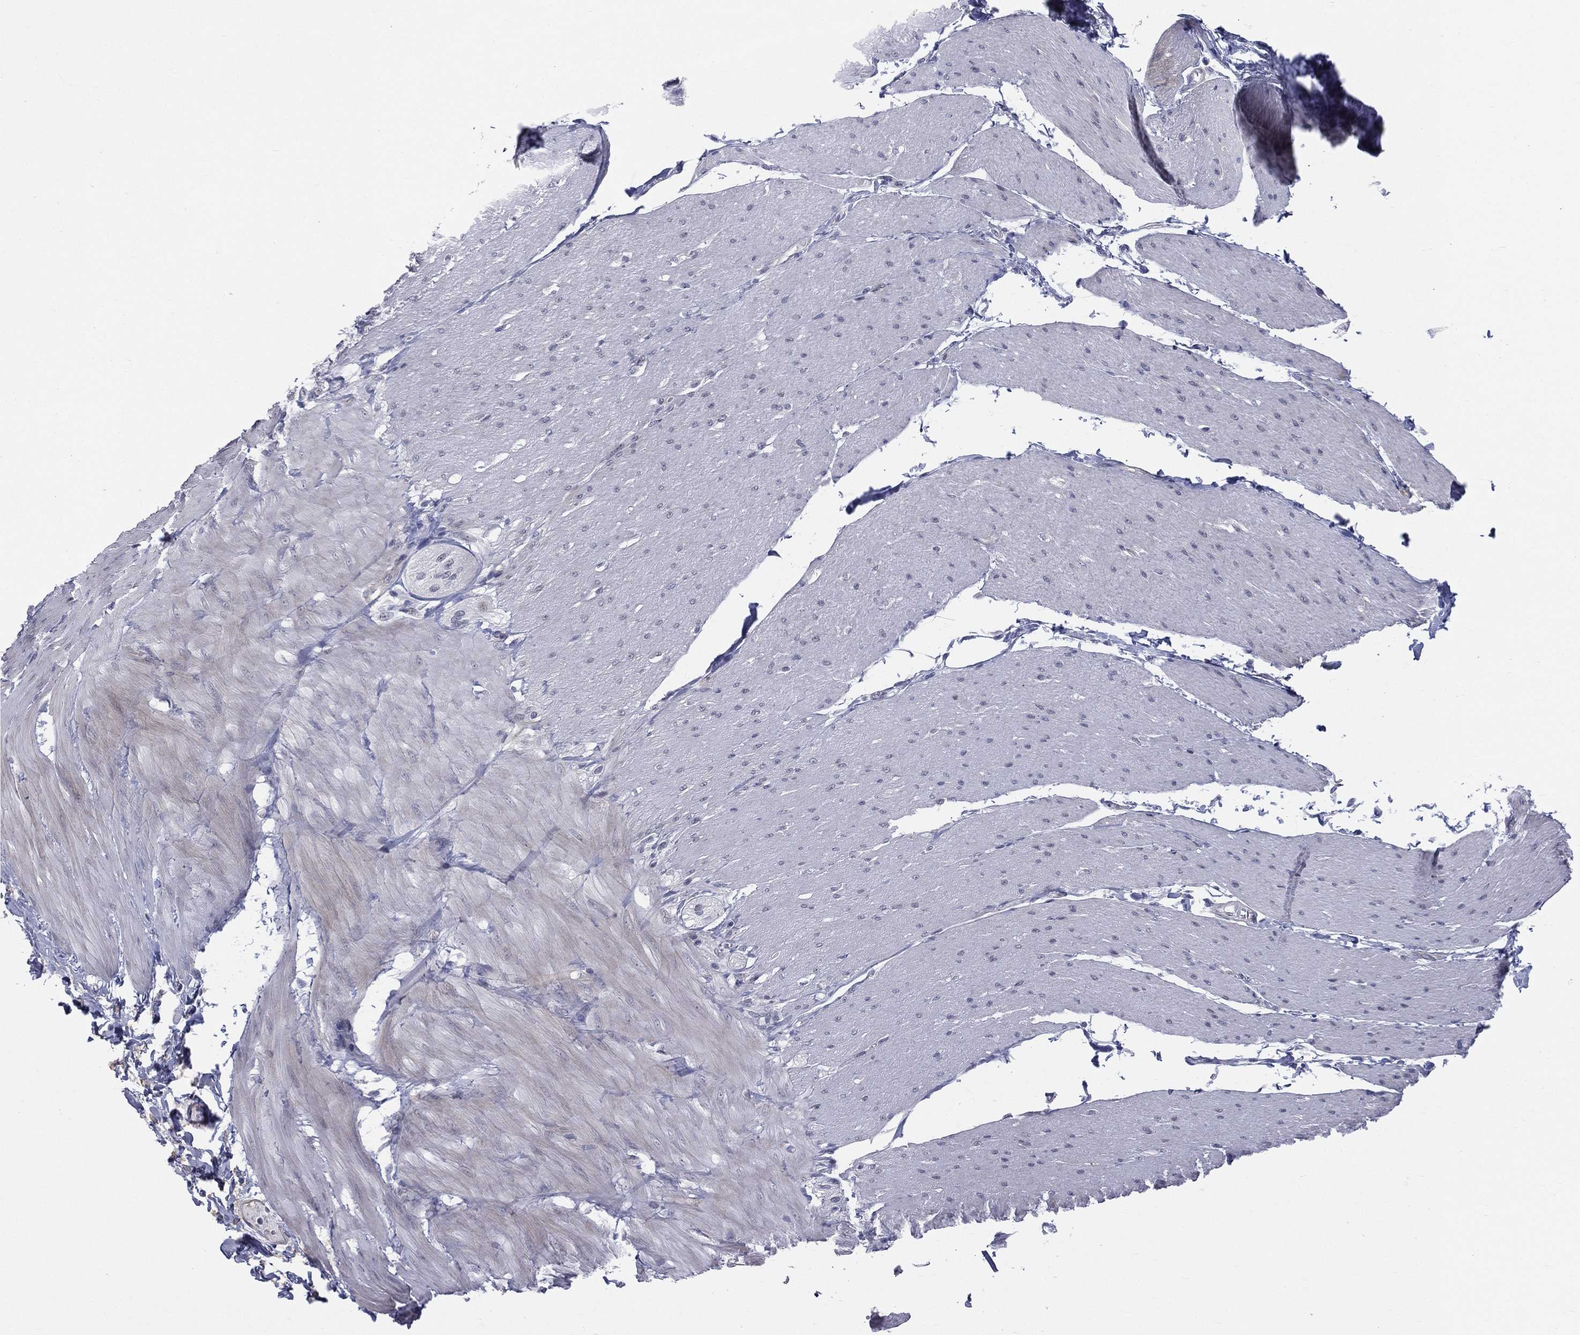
{"staining": {"intensity": "negative", "quantity": "none", "location": "none"}, "tissue": "soft tissue", "cell_type": "Fibroblasts", "image_type": "normal", "snomed": [{"axis": "morphology", "description": "Normal tissue, NOS"}, {"axis": "topography", "description": "Smooth muscle"}, {"axis": "topography", "description": "Duodenum"}, {"axis": "topography", "description": "Peripheral nerve tissue"}], "caption": "IHC image of benign soft tissue: human soft tissue stained with DAB demonstrates no significant protein staining in fibroblasts.", "gene": "CD22", "patient": {"sex": "female", "age": 61}}